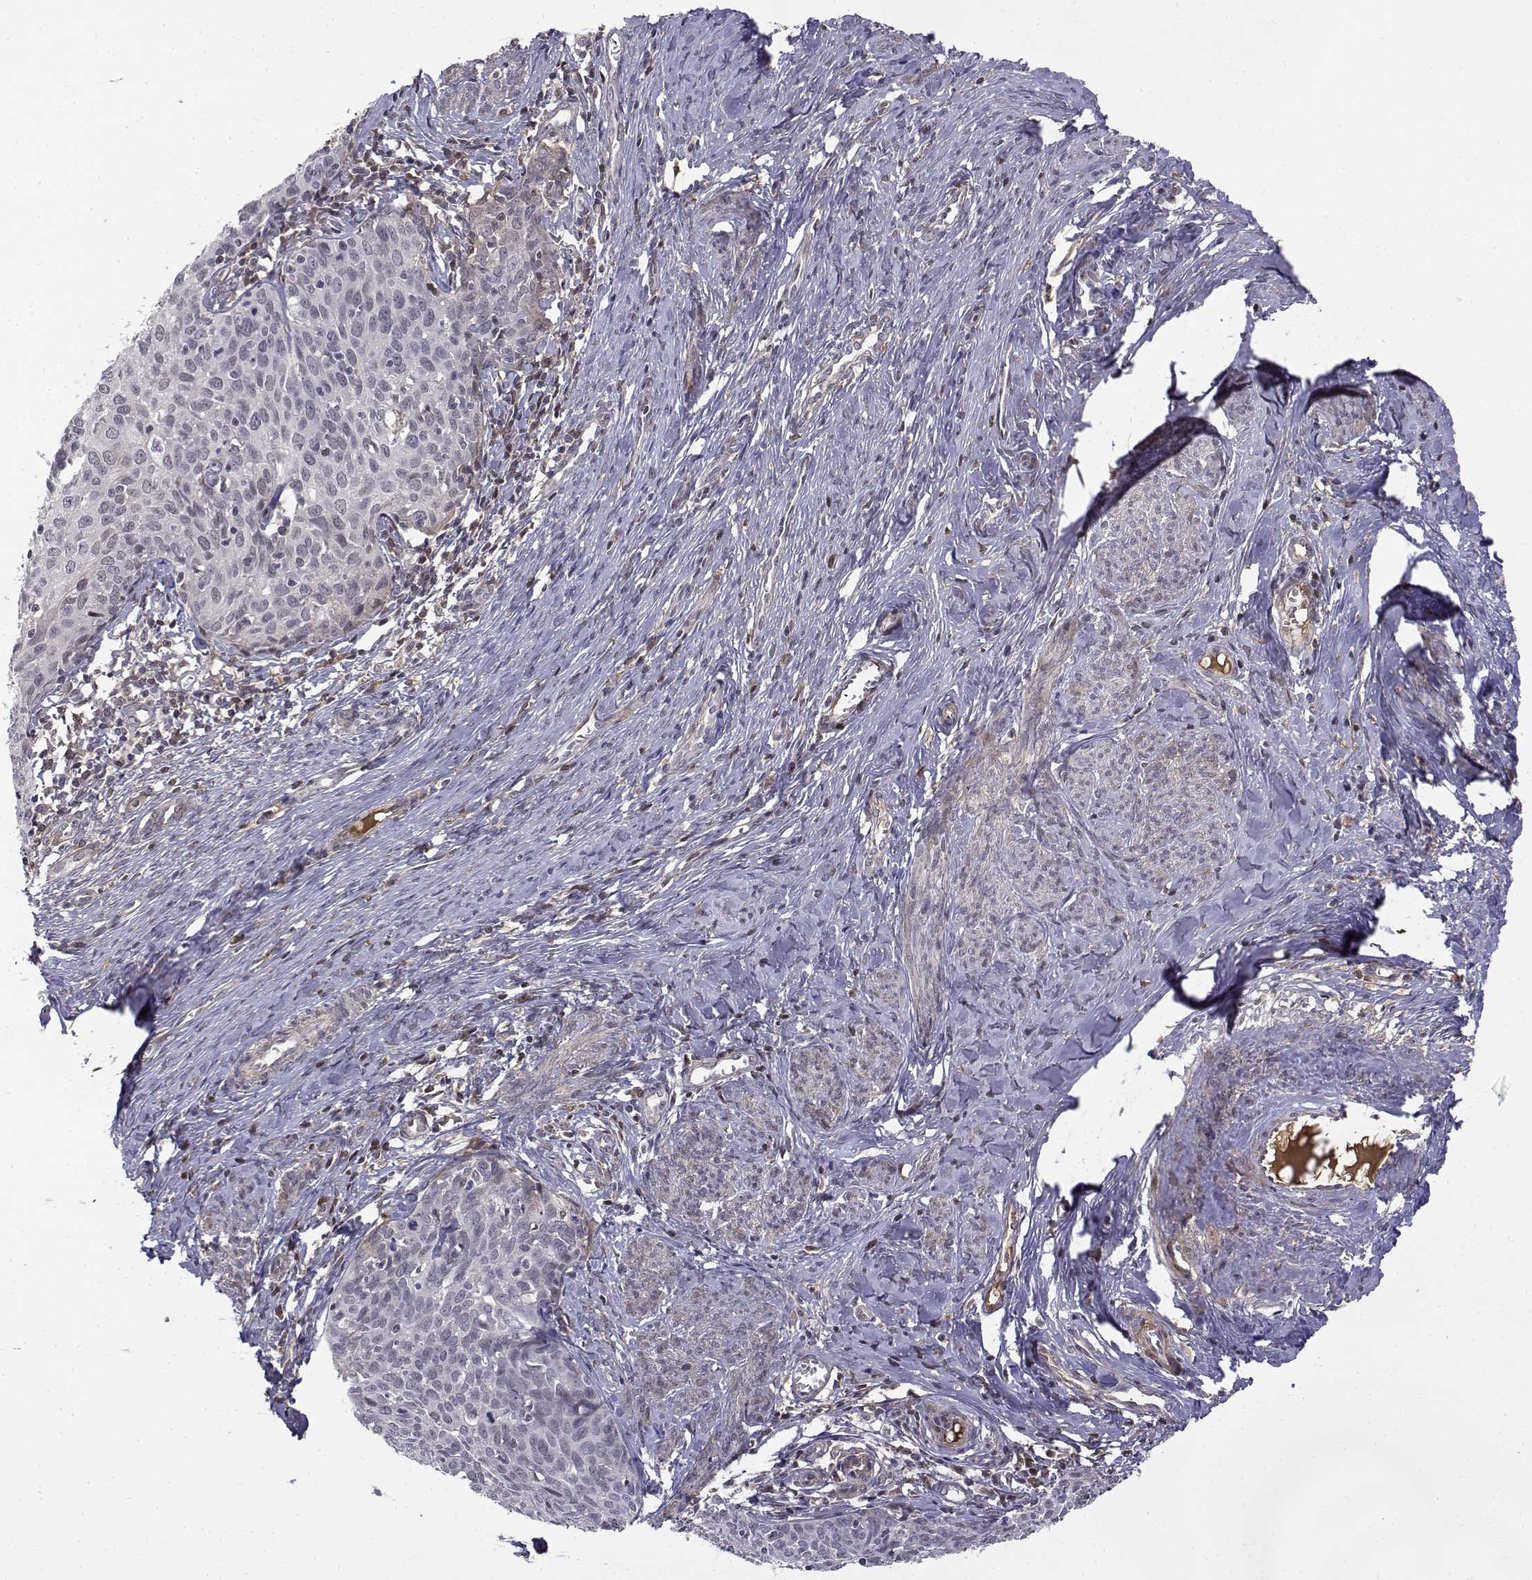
{"staining": {"intensity": "negative", "quantity": "none", "location": "none"}, "tissue": "cervical cancer", "cell_type": "Tumor cells", "image_type": "cancer", "snomed": [{"axis": "morphology", "description": "Squamous cell carcinoma, NOS"}, {"axis": "topography", "description": "Cervix"}], "caption": "An IHC histopathology image of cervical squamous cell carcinoma is shown. There is no staining in tumor cells of cervical squamous cell carcinoma.", "gene": "ITGA7", "patient": {"sex": "female", "age": 62}}